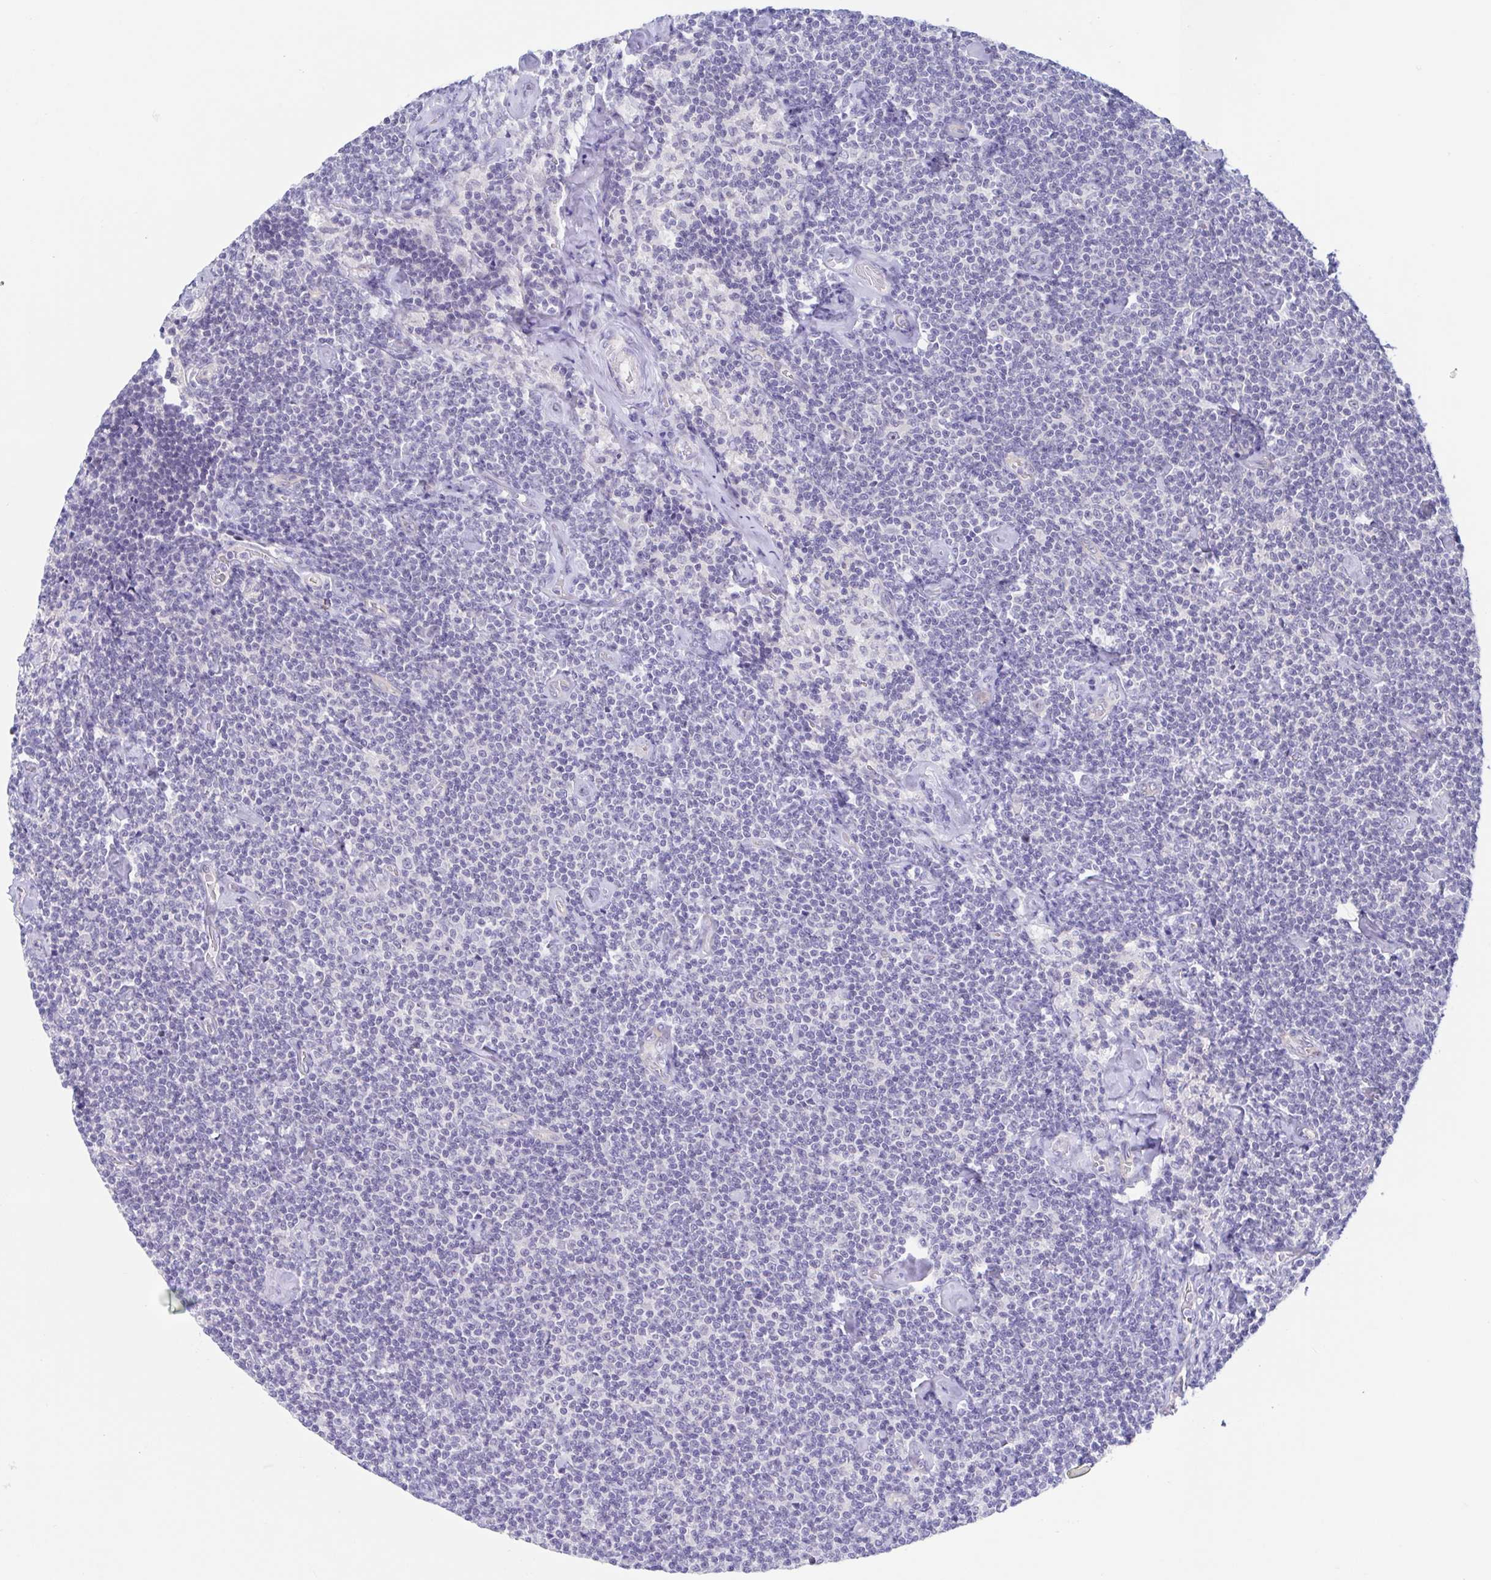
{"staining": {"intensity": "negative", "quantity": "none", "location": "none"}, "tissue": "lymphoma", "cell_type": "Tumor cells", "image_type": "cancer", "snomed": [{"axis": "morphology", "description": "Malignant lymphoma, non-Hodgkin's type, Low grade"}, {"axis": "topography", "description": "Lymph node"}], "caption": "Immunohistochemistry photomicrograph of human malignant lymphoma, non-Hodgkin's type (low-grade) stained for a protein (brown), which displays no expression in tumor cells.", "gene": "TEX12", "patient": {"sex": "male", "age": 81}}